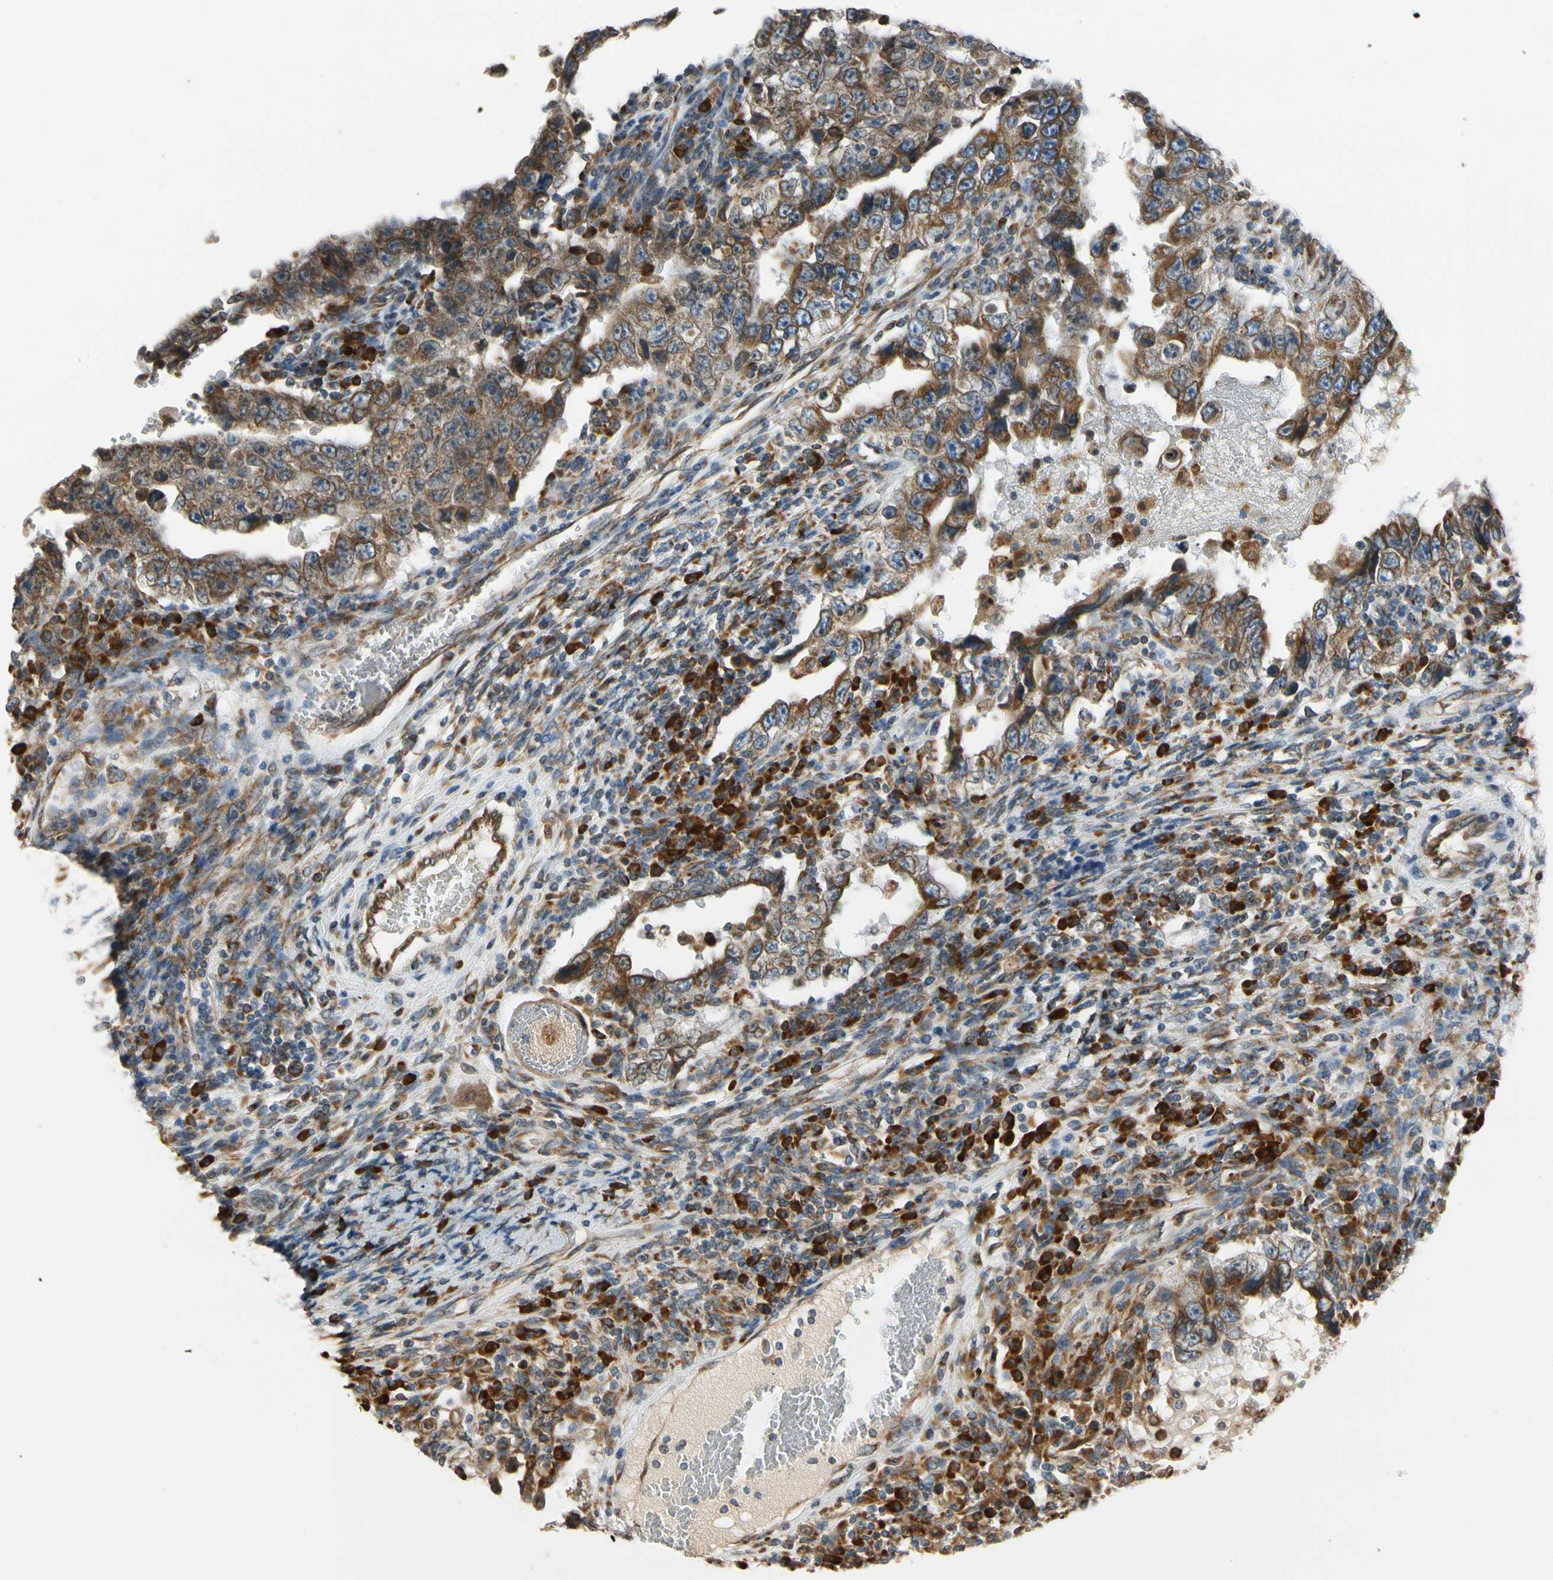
{"staining": {"intensity": "moderate", "quantity": ">75%", "location": "cytoplasmic/membranous"}, "tissue": "testis cancer", "cell_type": "Tumor cells", "image_type": "cancer", "snomed": [{"axis": "morphology", "description": "Carcinoma, Embryonal, NOS"}, {"axis": "topography", "description": "Testis"}], "caption": "IHC of human testis cancer displays medium levels of moderate cytoplasmic/membranous expression in about >75% of tumor cells. (DAB (3,3'-diaminobenzidine) = brown stain, brightfield microscopy at high magnification).", "gene": "RPN2", "patient": {"sex": "male", "age": 26}}